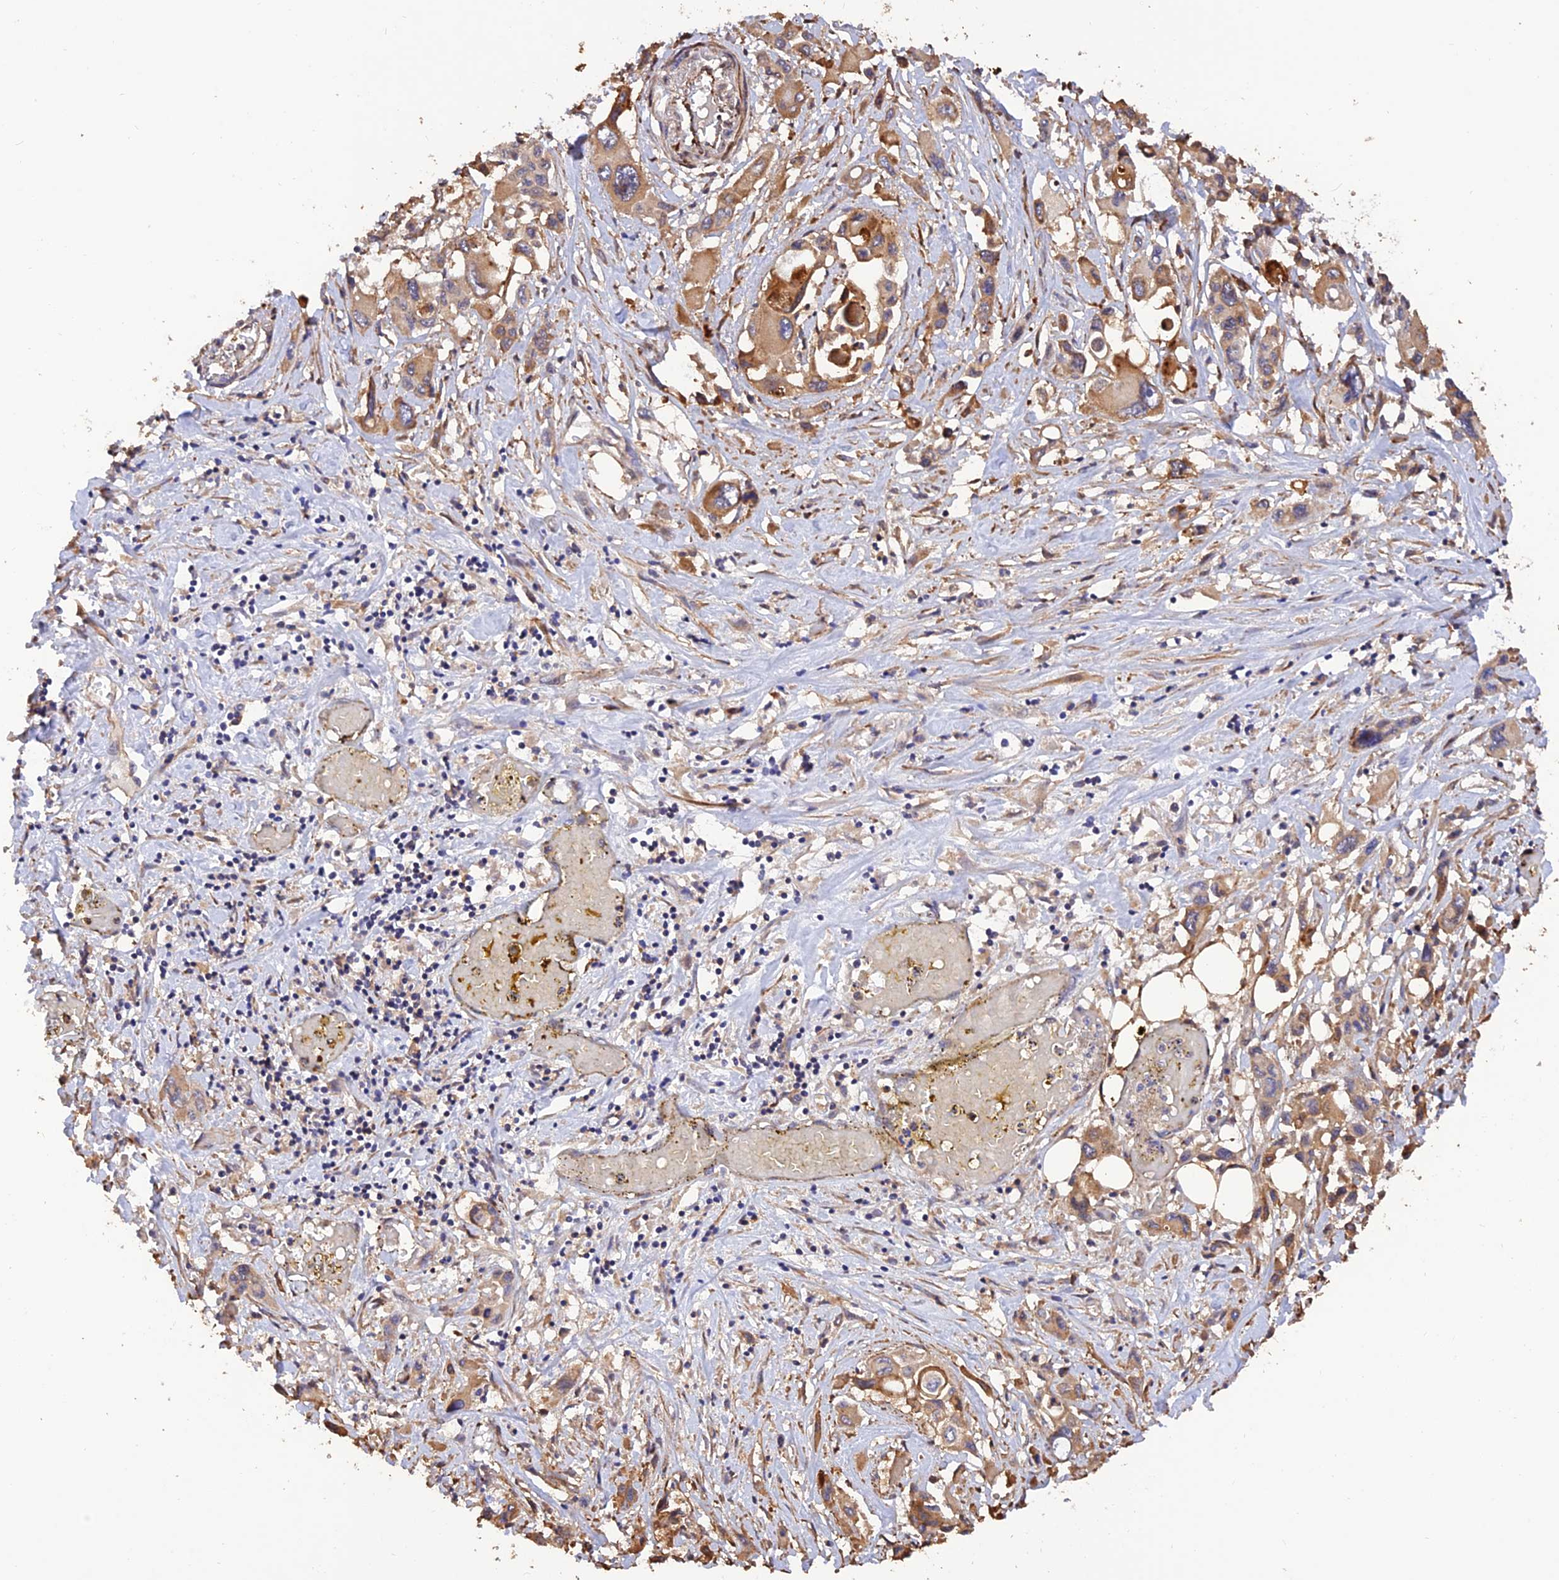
{"staining": {"intensity": "moderate", "quantity": ">75%", "location": "cytoplasmic/membranous"}, "tissue": "pancreatic cancer", "cell_type": "Tumor cells", "image_type": "cancer", "snomed": [{"axis": "morphology", "description": "Adenocarcinoma, NOS"}, {"axis": "topography", "description": "Pancreas"}], "caption": "Immunohistochemical staining of human adenocarcinoma (pancreatic) exhibits medium levels of moderate cytoplasmic/membranous protein staining in approximately >75% of tumor cells.", "gene": "CREBL2", "patient": {"sex": "male", "age": 92}}